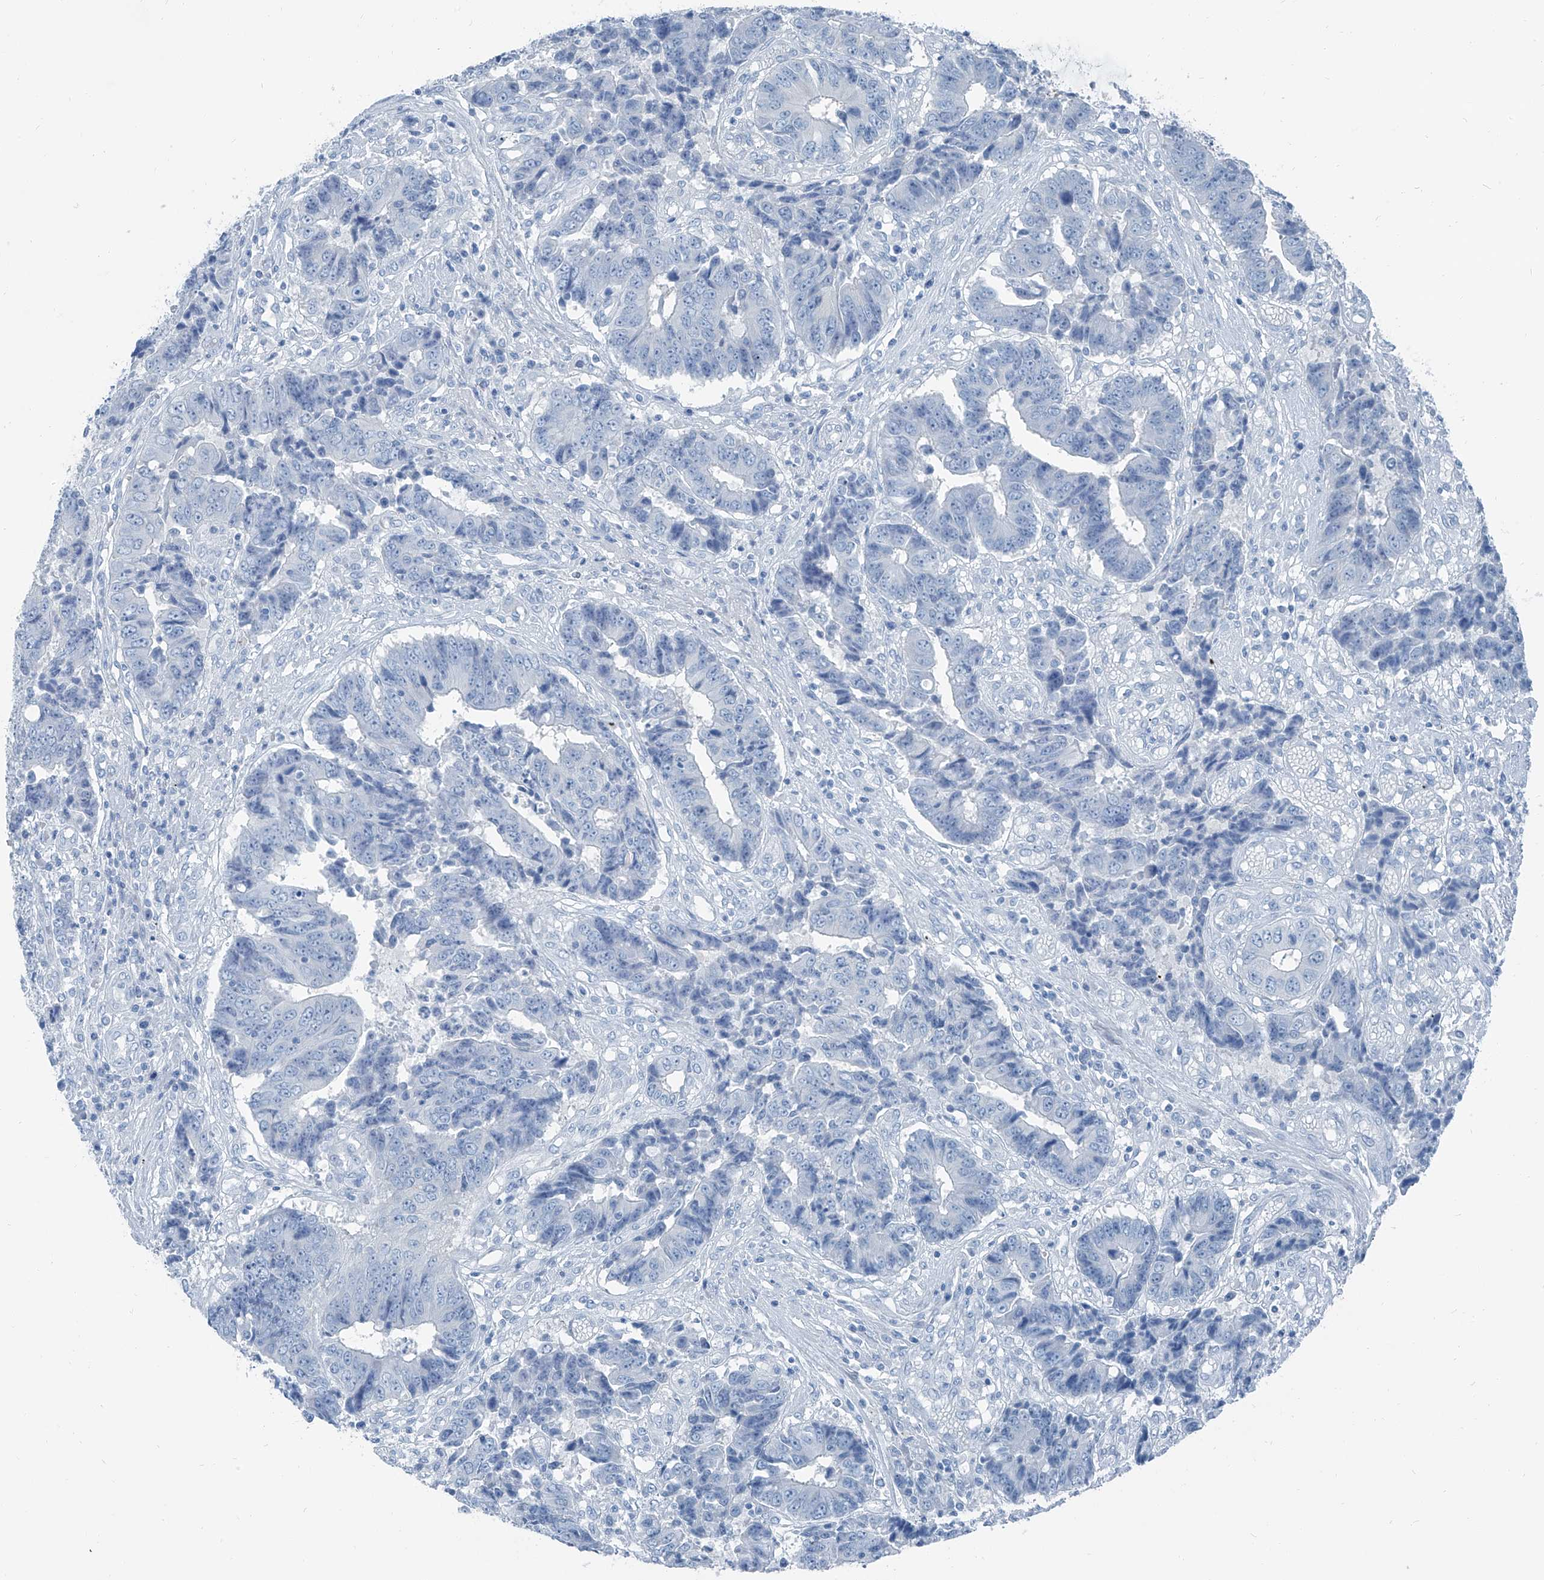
{"staining": {"intensity": "negative", "quantity": "none", "location": "none"}, "tissue": "colorectal cancer", "cell_type": "Tumor cells", "image_type": "cancer", "snomed": [{"axis": "morphology", "description": "Adenocarcinoma, NOS"}, {"axis": "topography", "description": "Rectum"}], "caption": "Tumor cells show no significant protein expression in adenocarcinoma (colorectal). The staining is performed using DAB (3,3'-diaminobenzidine) brown chromogen with nuclei counter-stained in using hematoxylin.", "gene": "RGN", "patient": {"sex": "male", "age": 84}}